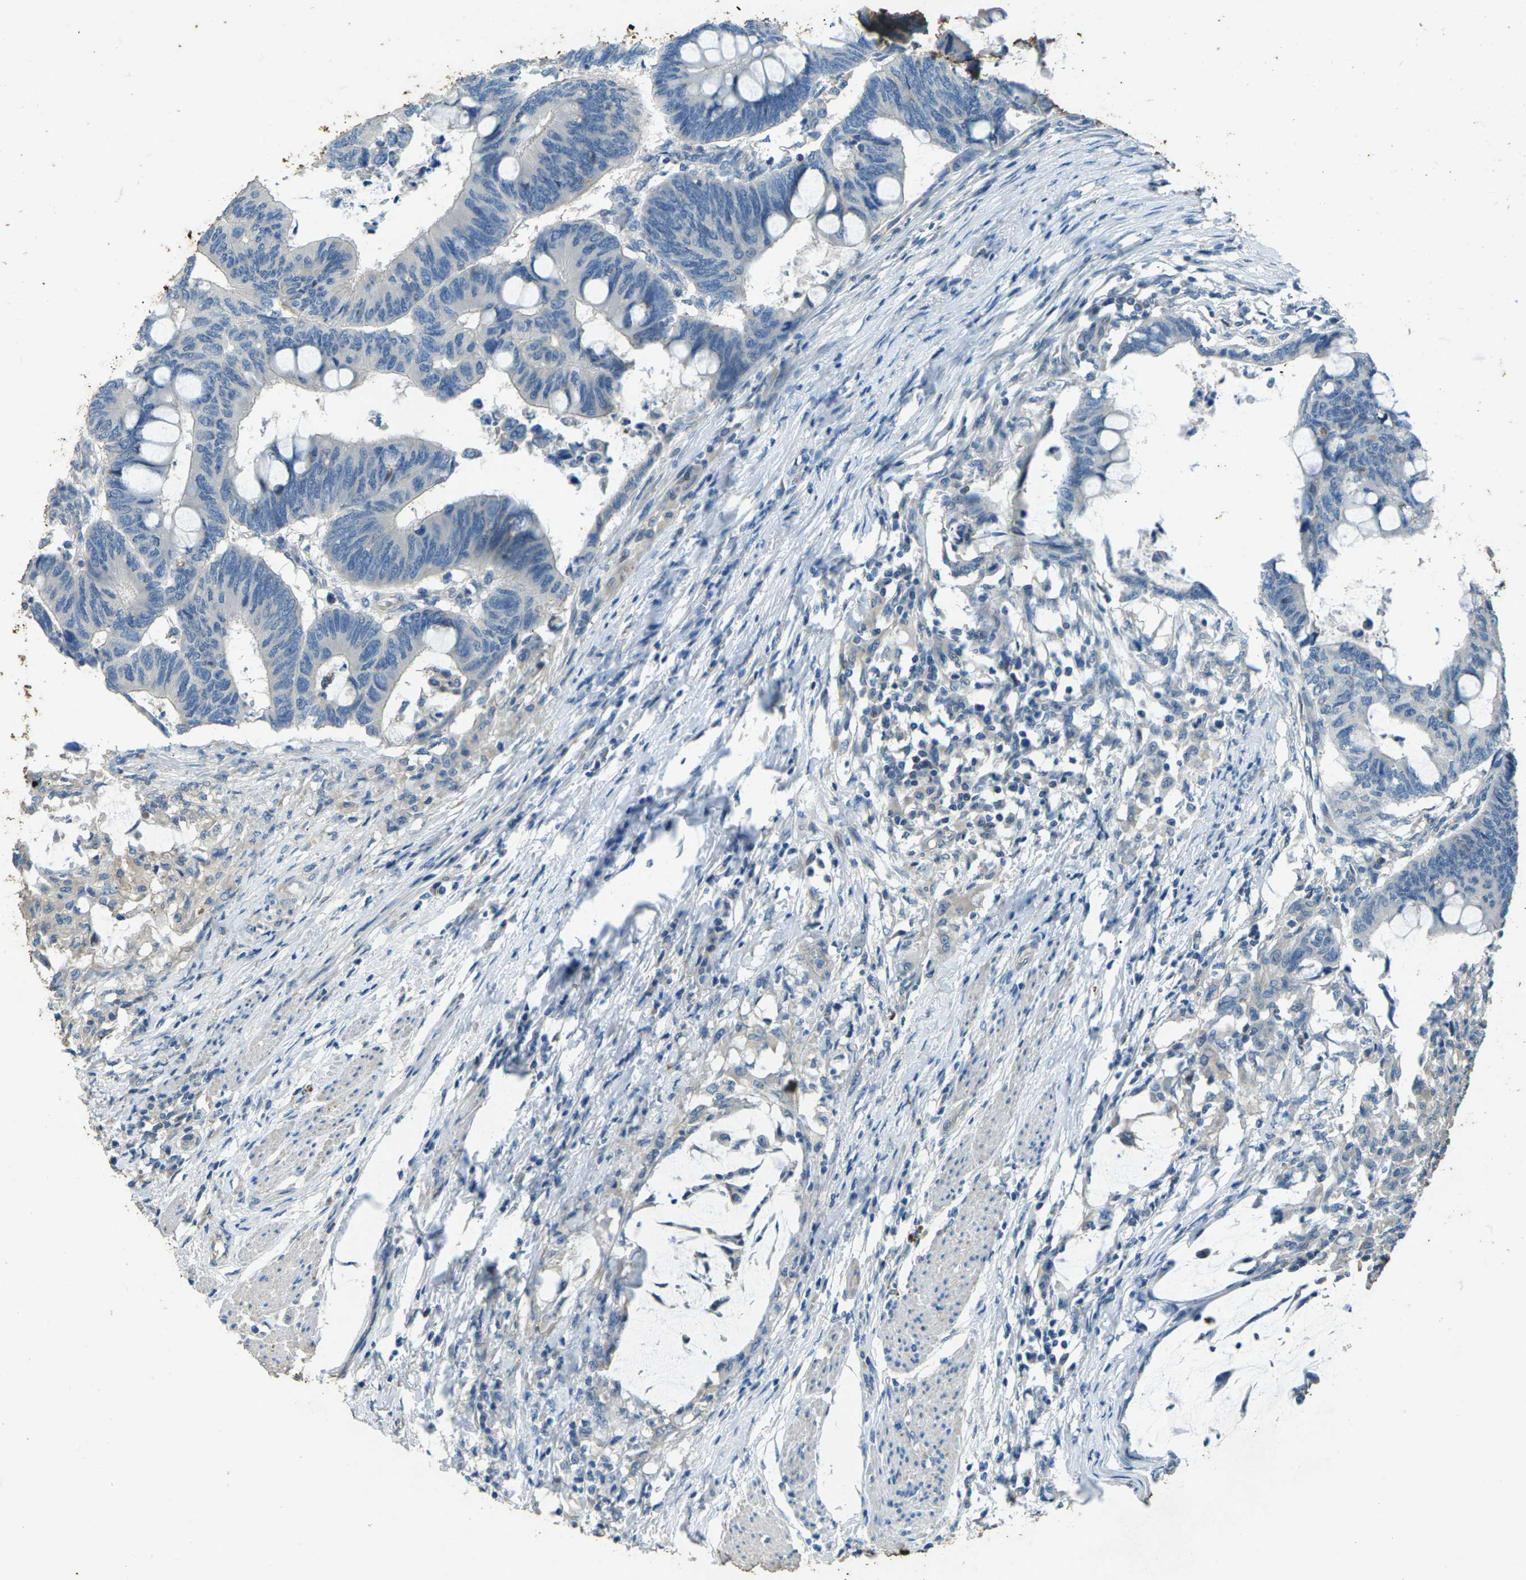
{"staining": {"intensity": "negative", "quantity": "none", "location": "none"}, "tissue": "colorectal cancer", "cell_type": "Tumor cells", "image_type": "cancer", "snomed": [{"axis": "morphology", "description": "Normal tissue, NOS"}, {"axis": "morphology", "description": "Adenocarcinoma, NOS"}, {"axis": "topography", "description": "Rectum"}, {"axis": "topography", "description": "Peripheral nerve tissue"}], "caption": "Colorectal cancer was stained to show a protein in brown. There is no significant positivity in tumor cells.", "gene": "SIGLEC14", "patient": {"sex": "male", "age": 92}}